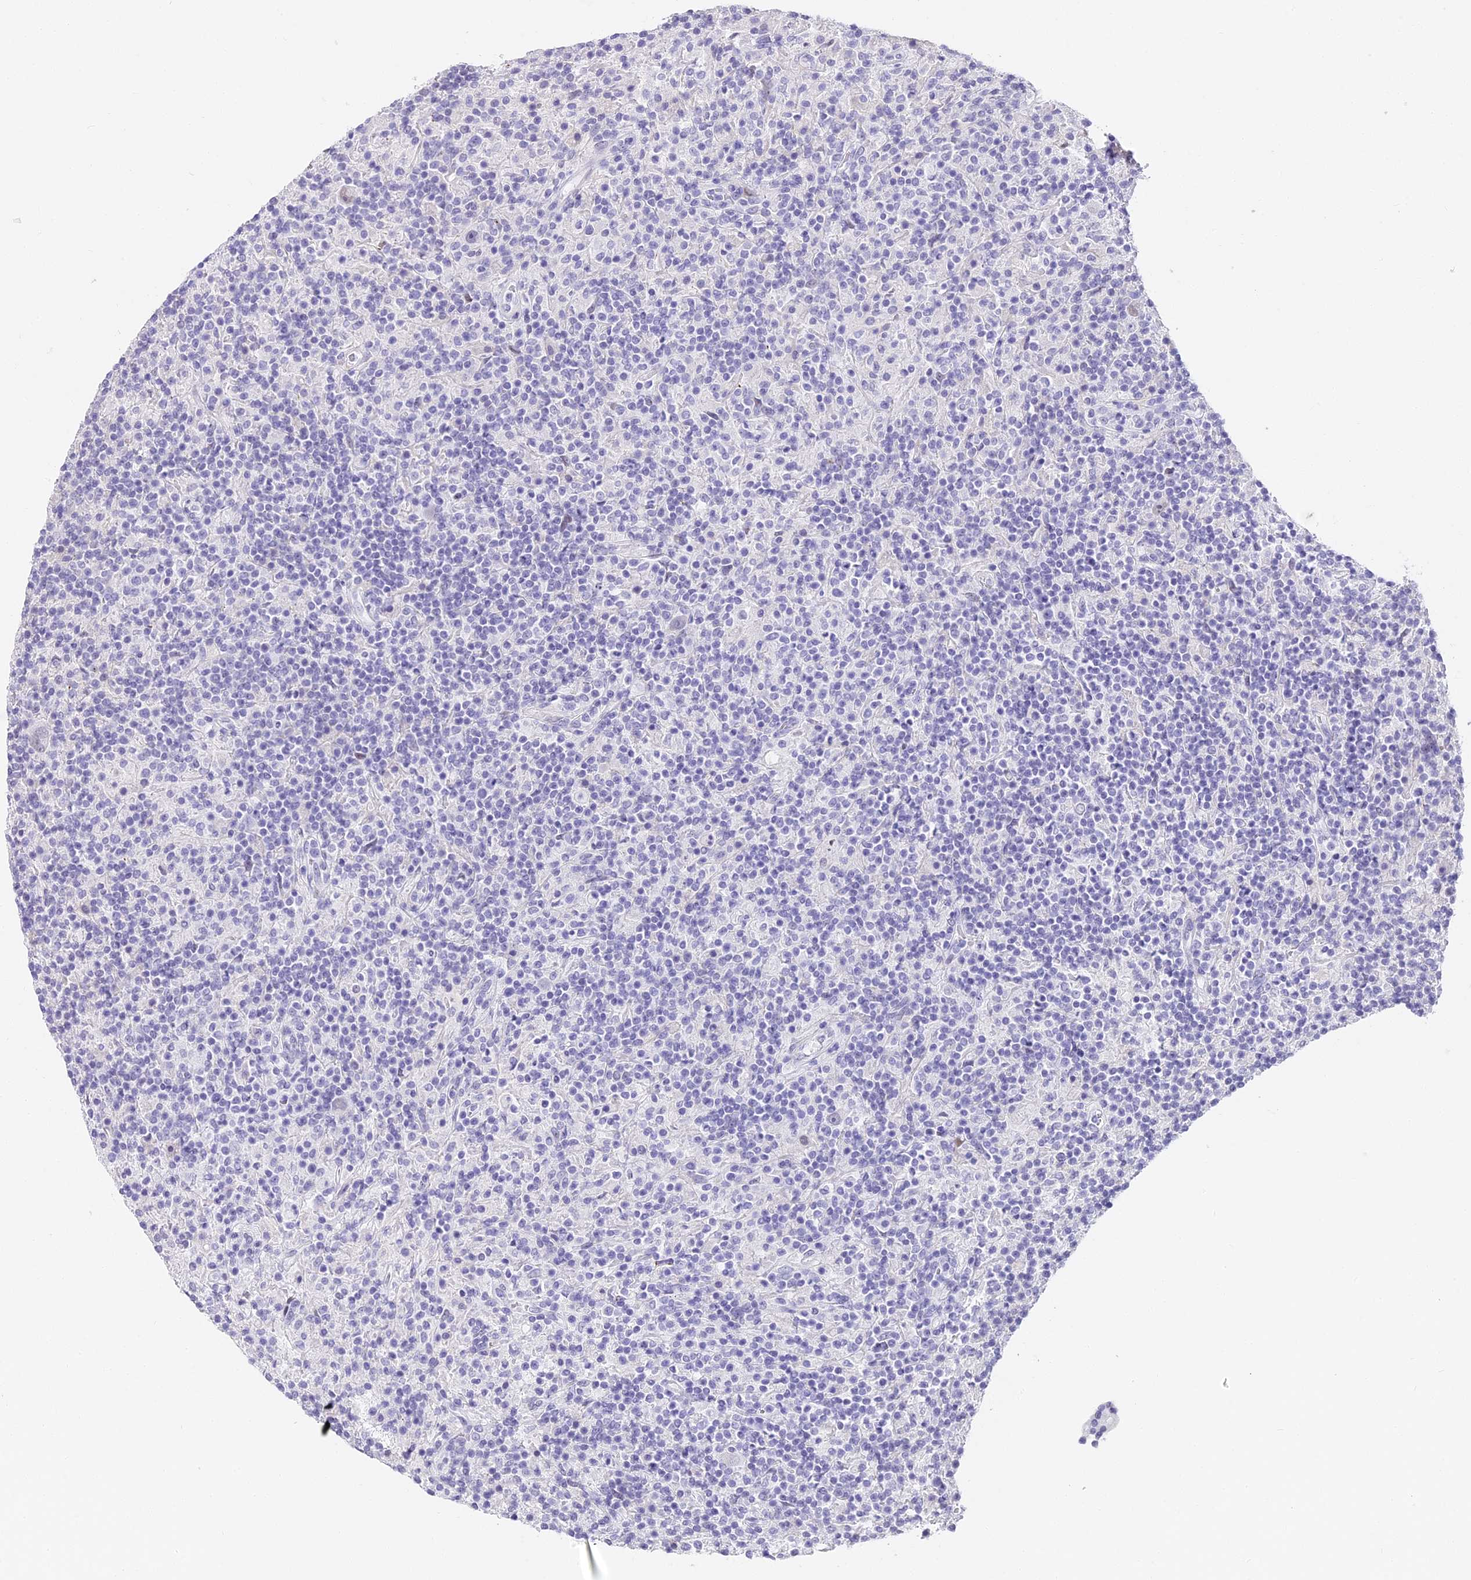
{"staining": {"intensity": "negative", "quantity": "none", "location": "none"}, "tissue": "lymphoma", "cell_type": "Tumor cells", "image_type": "cancer", "snomed": [{"axis": "morphology", "description": "Hodgkin's disease, NOS"}, {"axis": "topography", "description": "Lymph node"}], "caption": "Human lymphoma stained for a protein using immunohistochemistry displays no expression in tumor cells.", "gene": "ABHD14A-ACY1", "patient": {"sex": "male", "age": 70}}